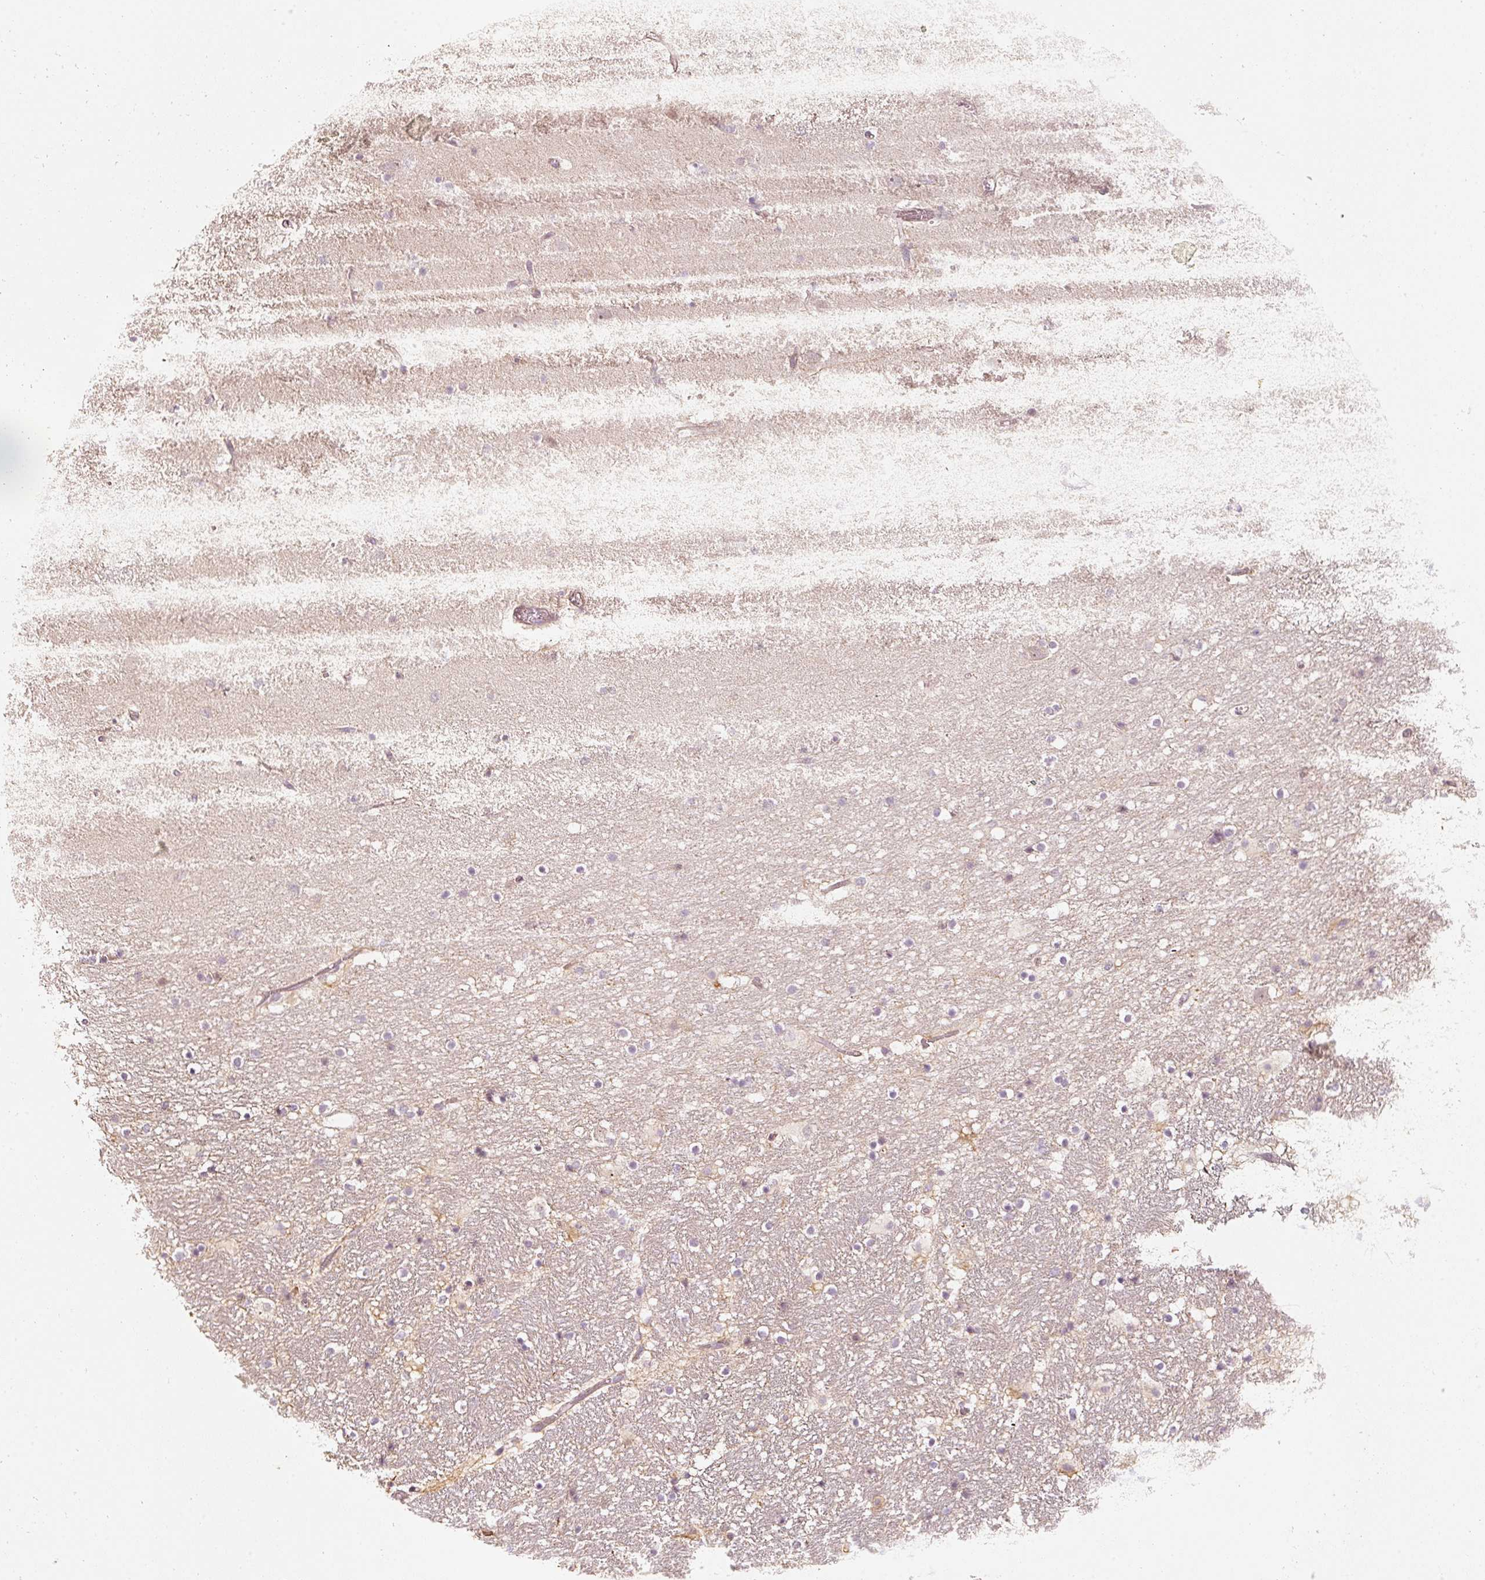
{"staining": {"intensity": "negative", "quantity": "none", "location": "none"}, "tissue": "hippocampus", "cell_type": "Glial cells", "image_type": "normal", "snomed": [{"axis": "morphology", "description": "Normal tissue, NOS"}, {"axis": "topography", "description": "Hippocampus"}], "caption": "IHC of benign hippocampus reveals no staining in glial cells.", "gene": "DAPP1", "patient": {"sex": "male", "age": 37}}